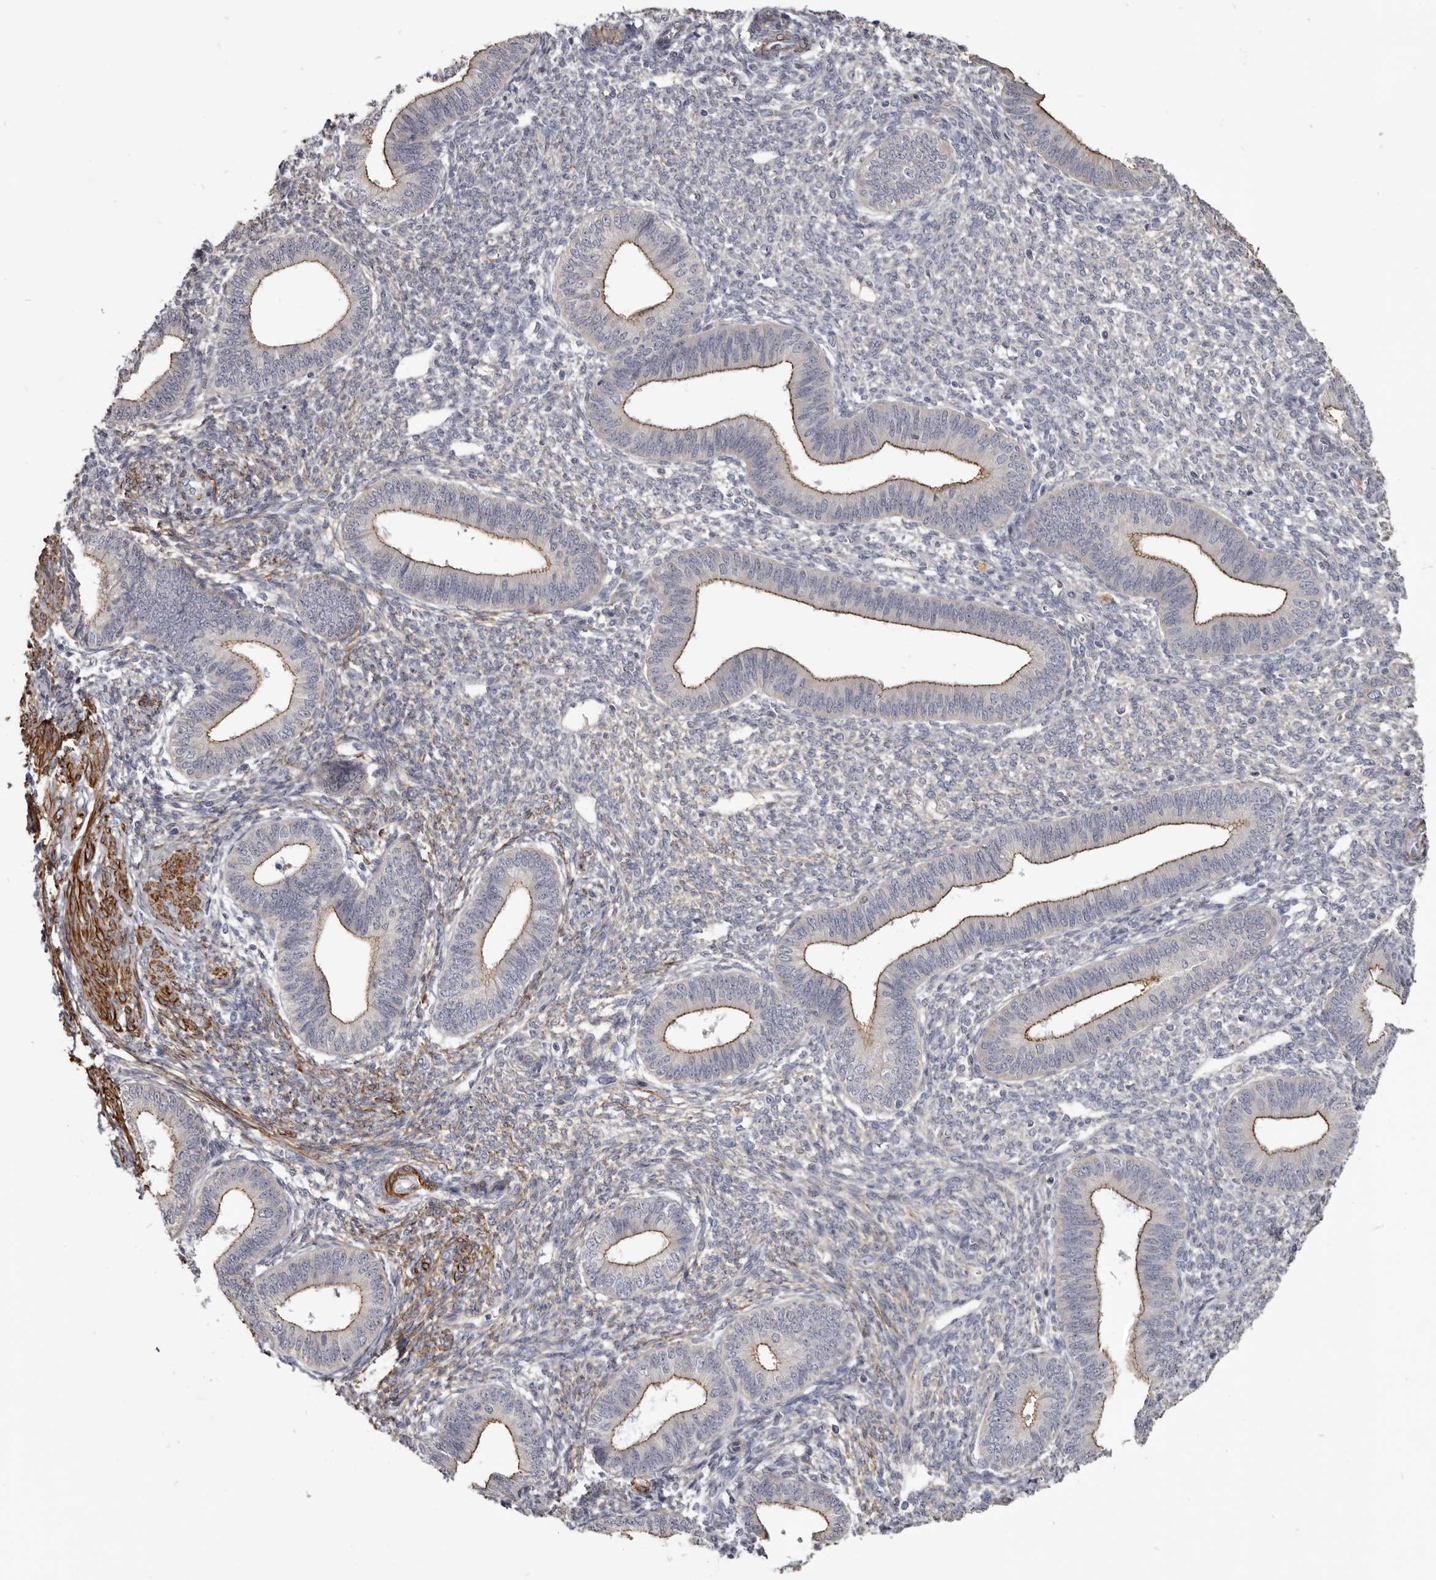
{"staining": {"intensity": "negative", "quantity": "none", "location": "none"}, "tissue": "endometrium", "cell_type": "Cells in endometrial stroma", "image_type": "normal", "snomed": [{"axis": "morphology", "description": "Normal tissue, NOS"}, {"axis": "topography", "description": "Endometrium"}], "caption": "This micrograph is of unremarkable endometrium stained with immunohistochemistry to label a protein in brown with the nuclei are counter-stained blue. There is no positivity in cells in endometrial stroma. (DAB IHC, high magnification).", "gene": "CGN", "patient": {"sex": "female", "age": 46}}